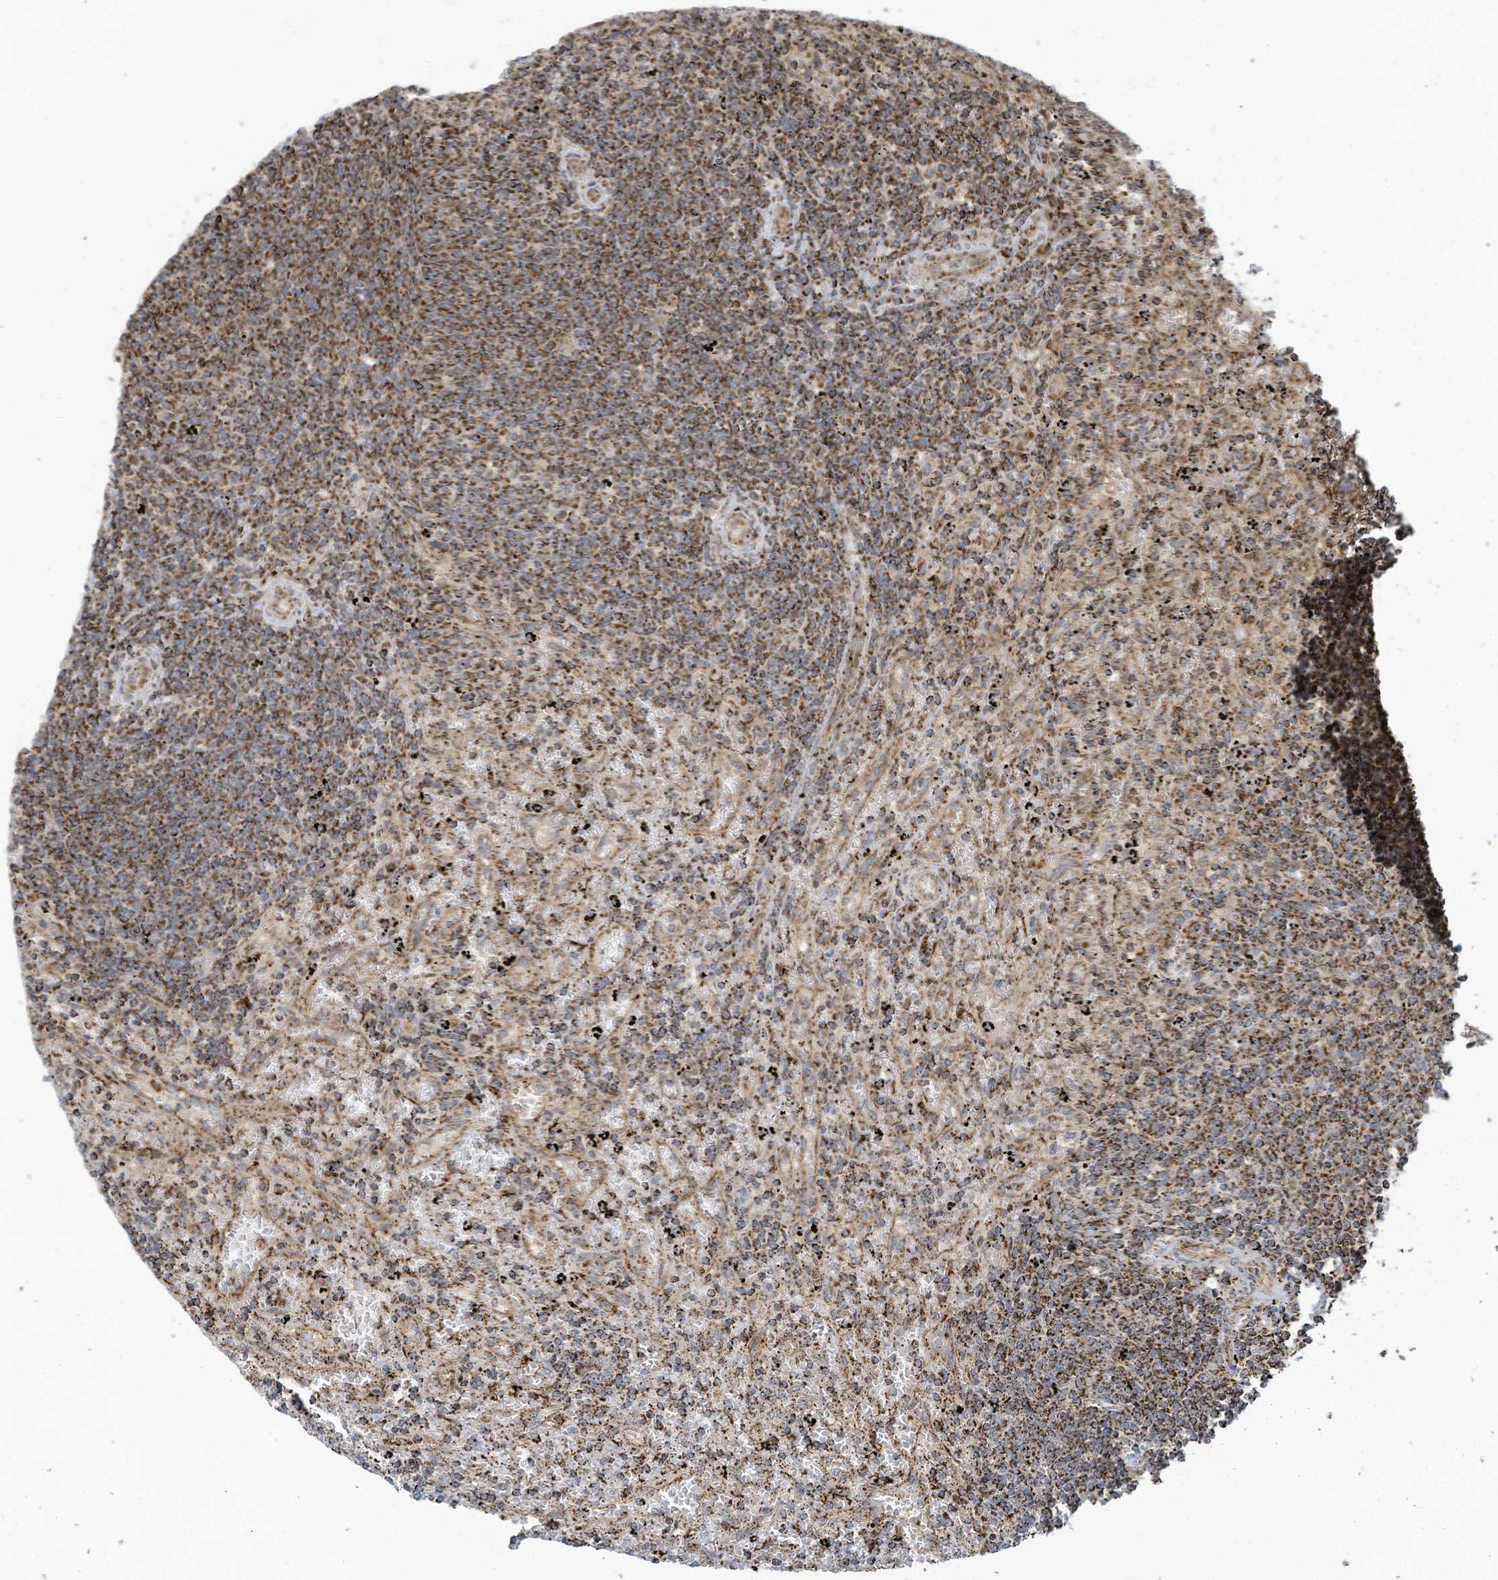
{"staining": {"intensity": "moderate", "quantity": ">75%", "location": "cytoplasmic/membranous"}, "tissue": "lymphoma", "cell_type": "Tumor cells", "image_type": "cancer", "snomed": [{"axis": "morphology", "description": "Malignant lymphoma, non-Hodgkin's type, Low grade"}, {"axis": "topography", "description": "Spleen"}], "caption": "Protein staining by immunohistochemistry demonstrates moderate cytoplasmic/membranous expression in about >75% of tumor cells in low-grade malignant lymphoma, non-Hodgkin's type.", "gene": "COX10", "patient": {"sex": "male", "age": 76}}